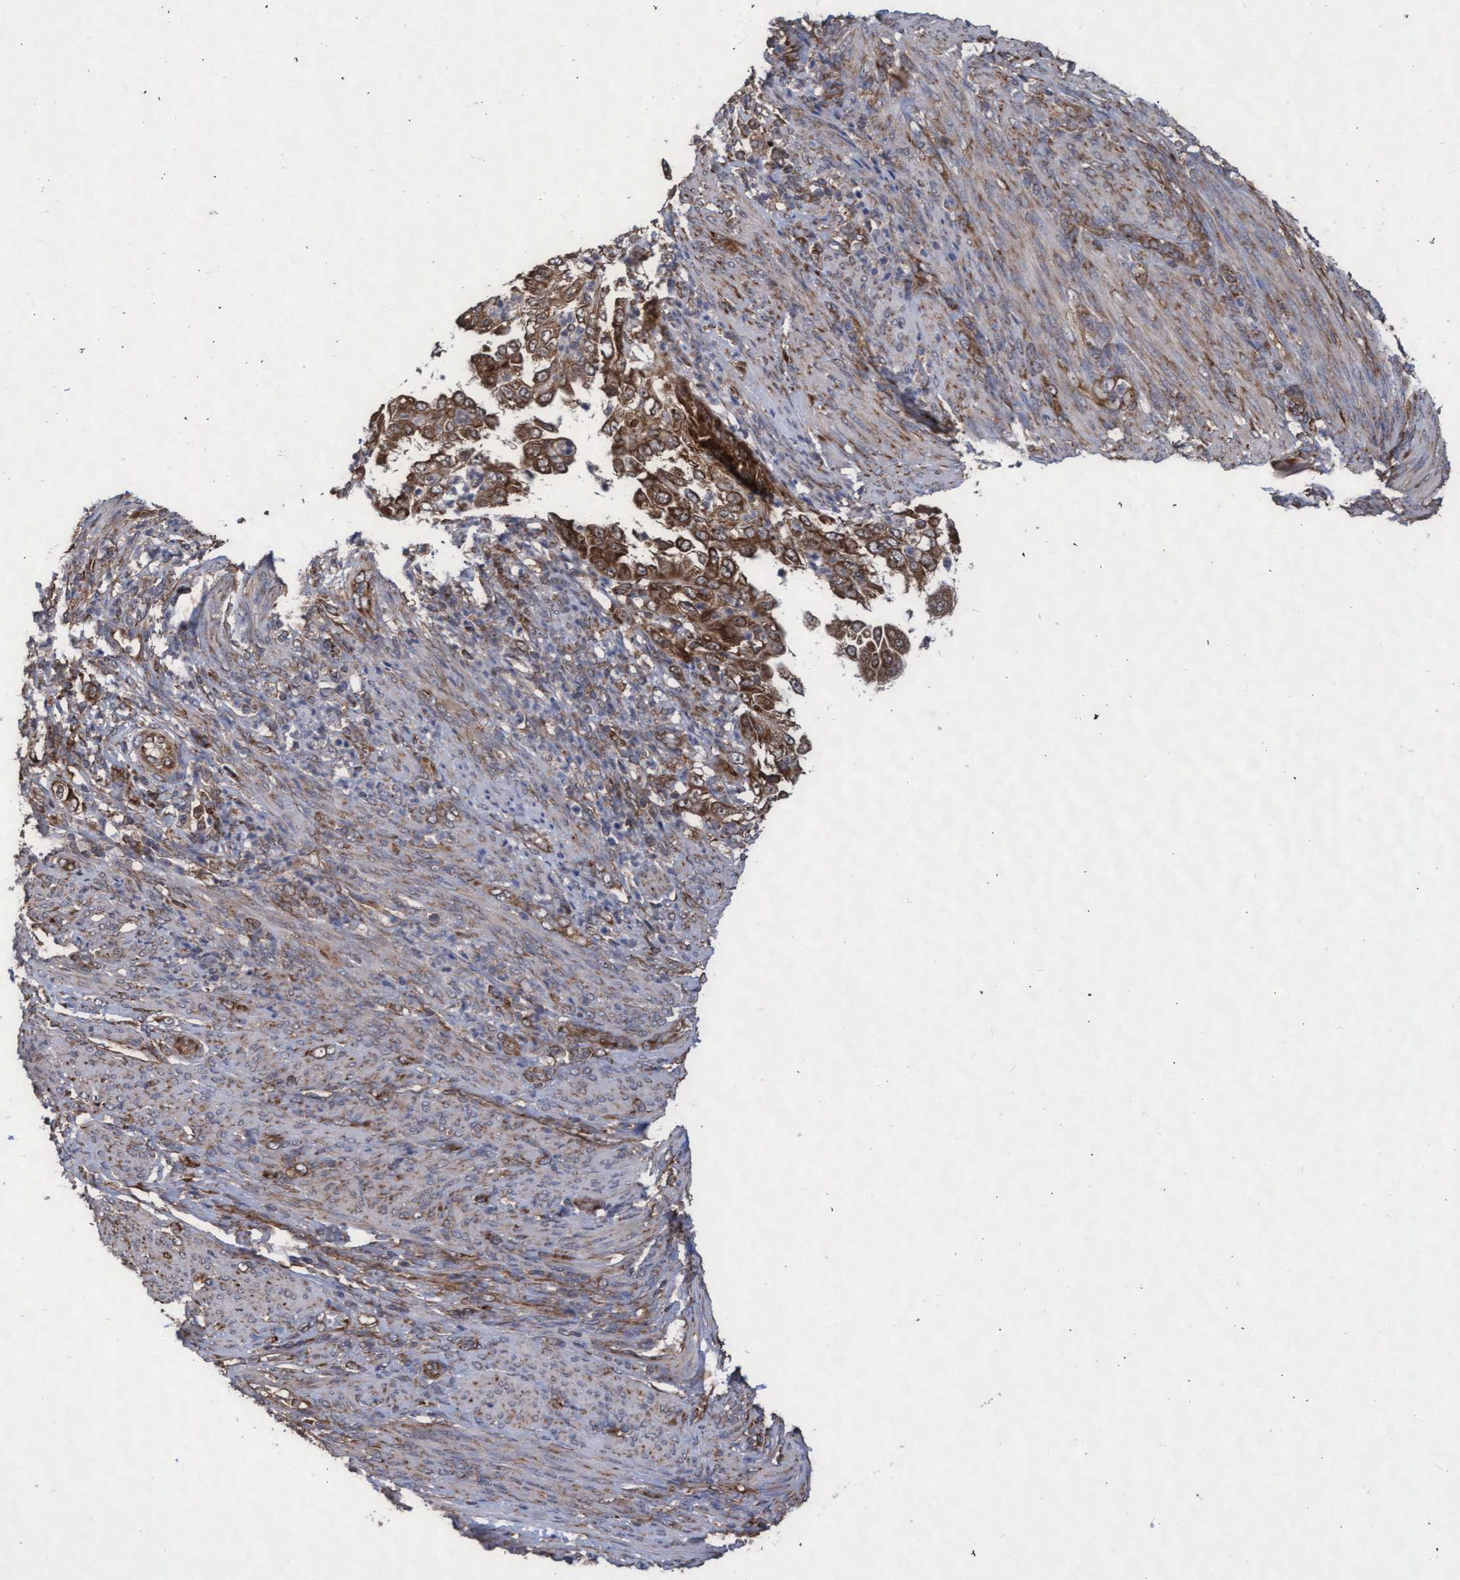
{"staining": {"intensity": "strong", "quantity": ">75%", "location": "cytoplasmic/membranous"}, "tissue": "endometrial cancer", "cell_type": "Tumor cells", "image_type": "cancer", "snomed": [{"axis": "morphology", "description": "Adenocarcinoma, NOS"}, {"axis": "topography", "description": "Endometrium"}], "caption": "Strong cytoplasmic/membranous staining for a protein is seen in approximately >75% of tumor cells of endometrial cancer (adenocarcinoma) using IHC.", "gene": "ABCF2", "patient": {"sex": "female", "age": 85}}